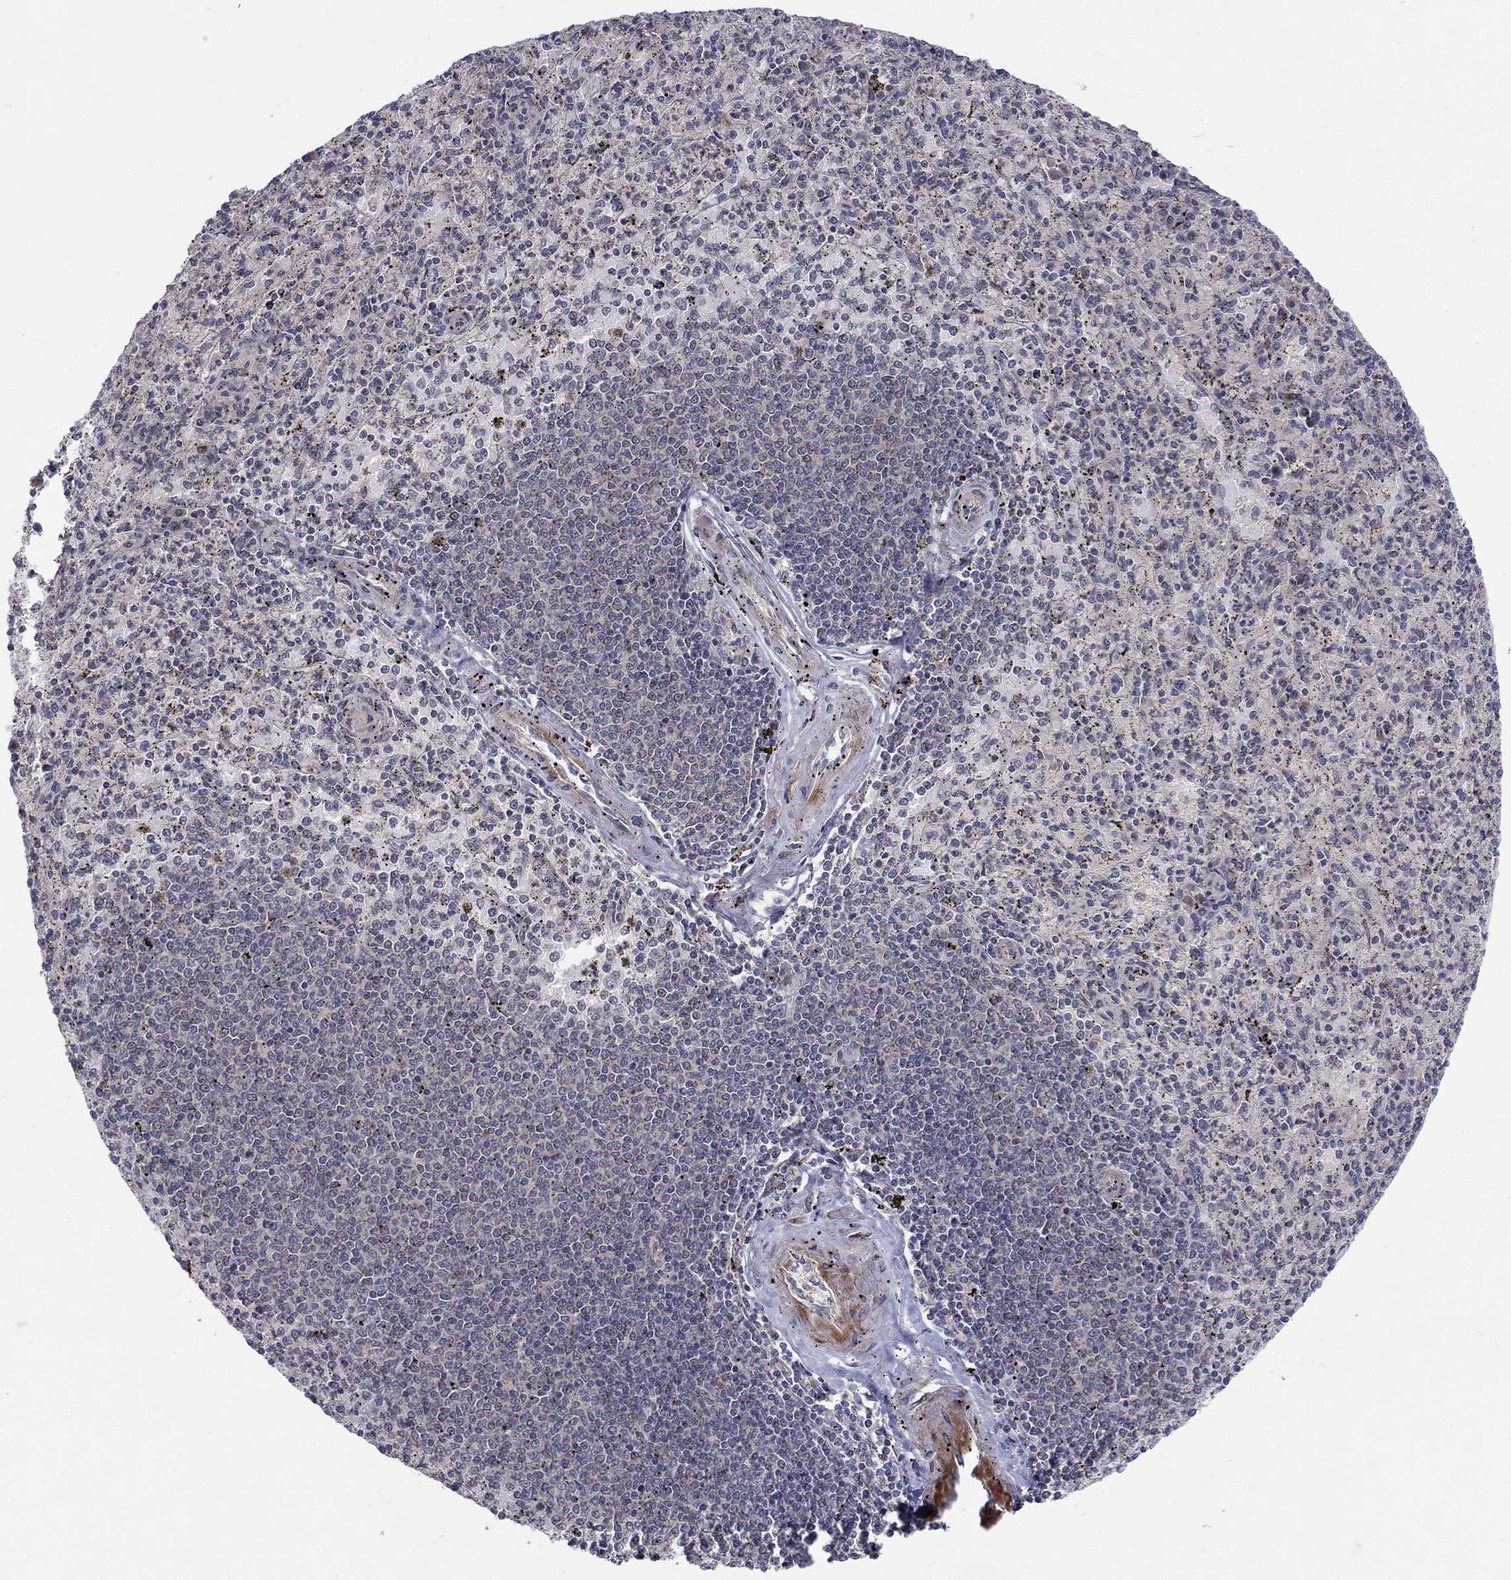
{"staining": {"intensity": "negative", "quantity": "none", "location": "none"}, "tissue": "spleen", "cell_type": "Cells in red pulp", "image_type": "normal", "snomed": [{"axis": "morphology", "description": "Normal tissue, NOS"}, {"axis": "topography", "description": "Spleen"}], "caption": "Immunohistochemical staining of normal spleen exhibits no significant positivity in cells in red pulp.", "gene": "WDR19", "patient": {"sex": "male", "age": 60}}